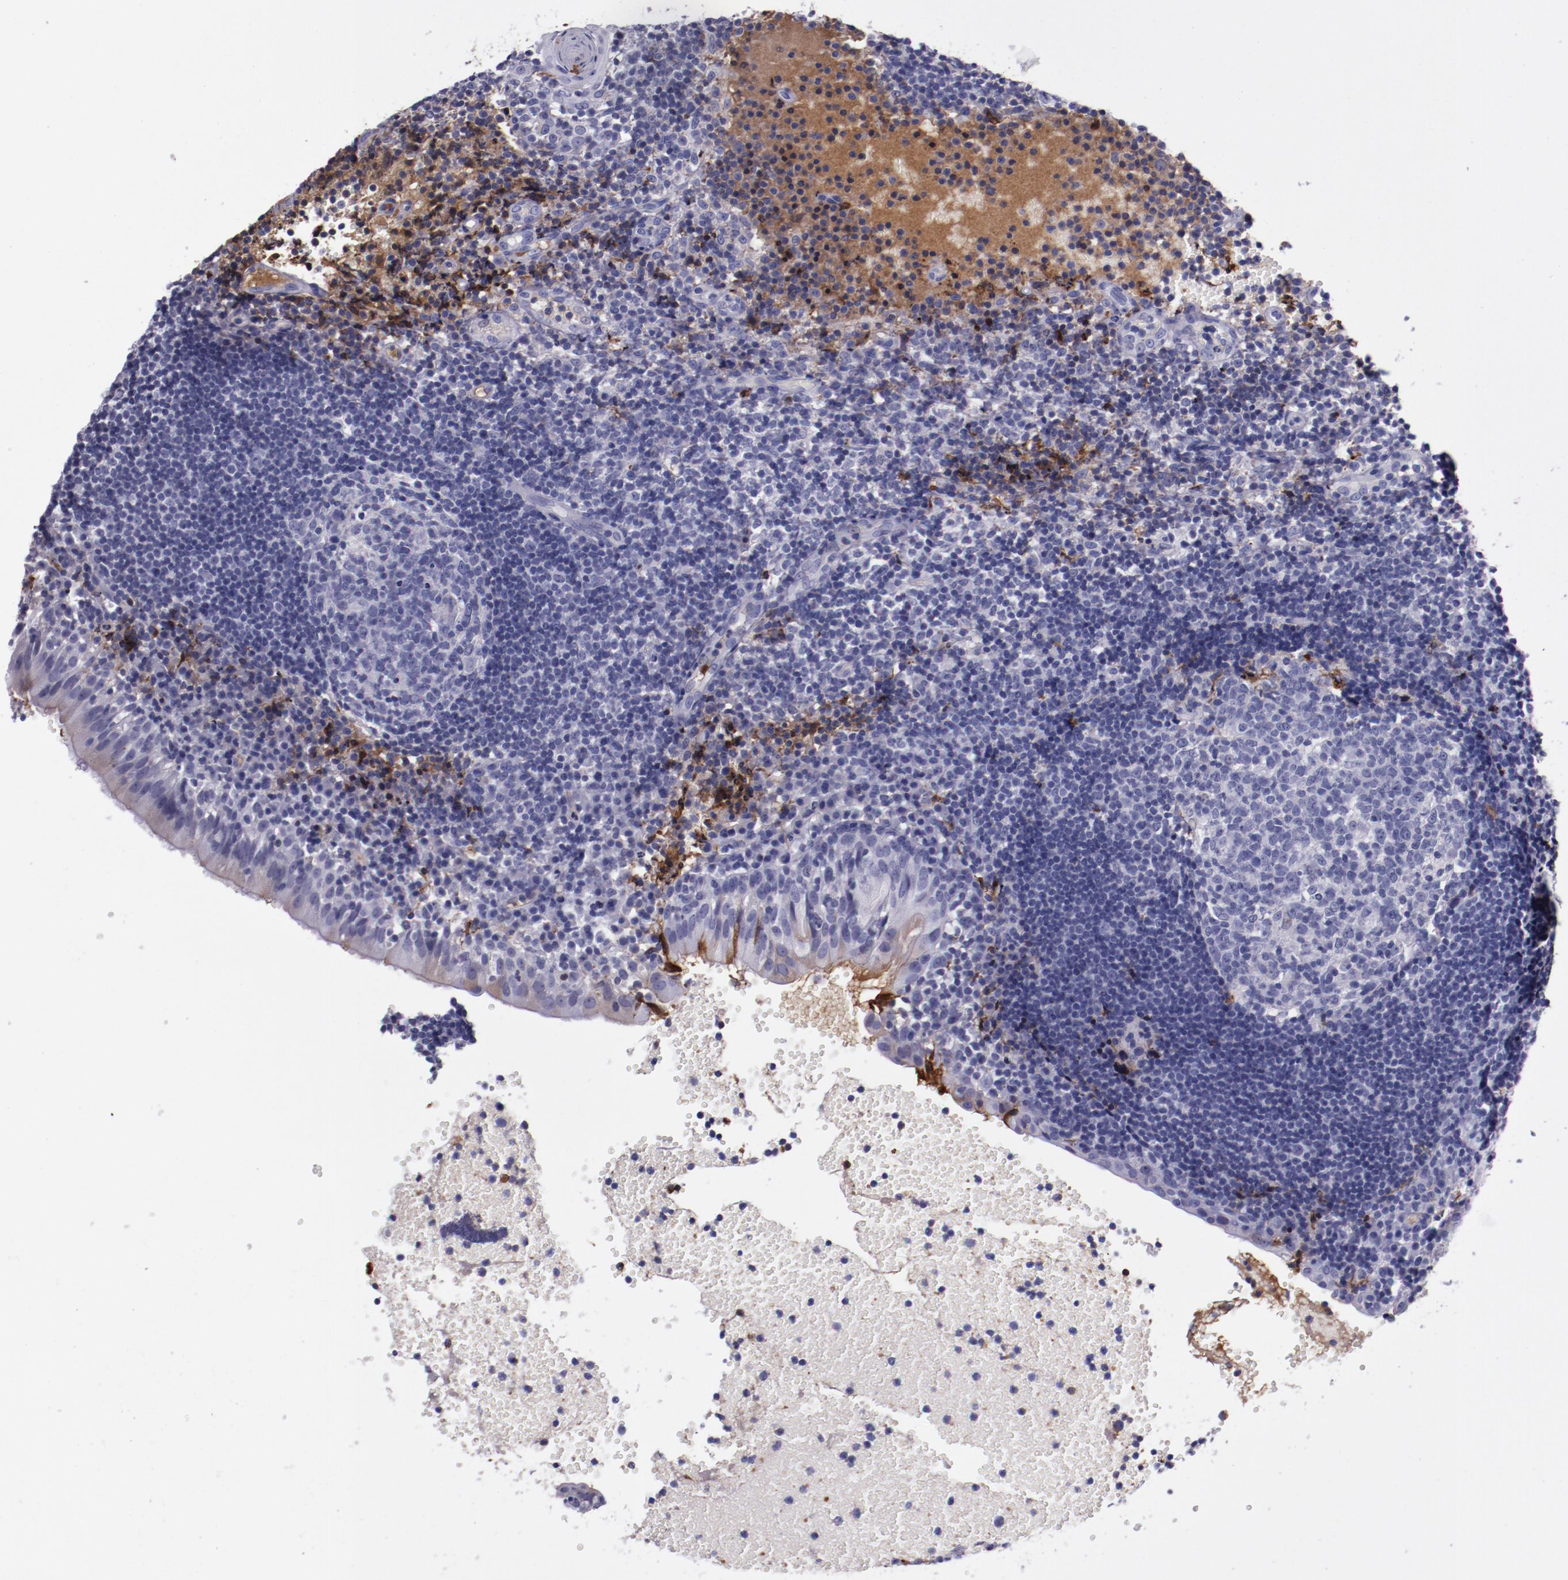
{"staining": {"intensity": "negative", "quantity": "none", "location": "none"}, "tissue": "tonsil", "cell_type": "Germinal center cells", "image_type": "normal", "snomed": [{"axis": "morphology", "description": "Normal tissue, NOS"}, {"axis": "topography", "description": "Tonsil"}], "caption": "IHC micrograph of benign tonsil: tonsil stained with DAB exhibits no significant protein positivity in germinal center cells.", "gene": "APOH", "patient": {"sex": "female", "age": 40}}